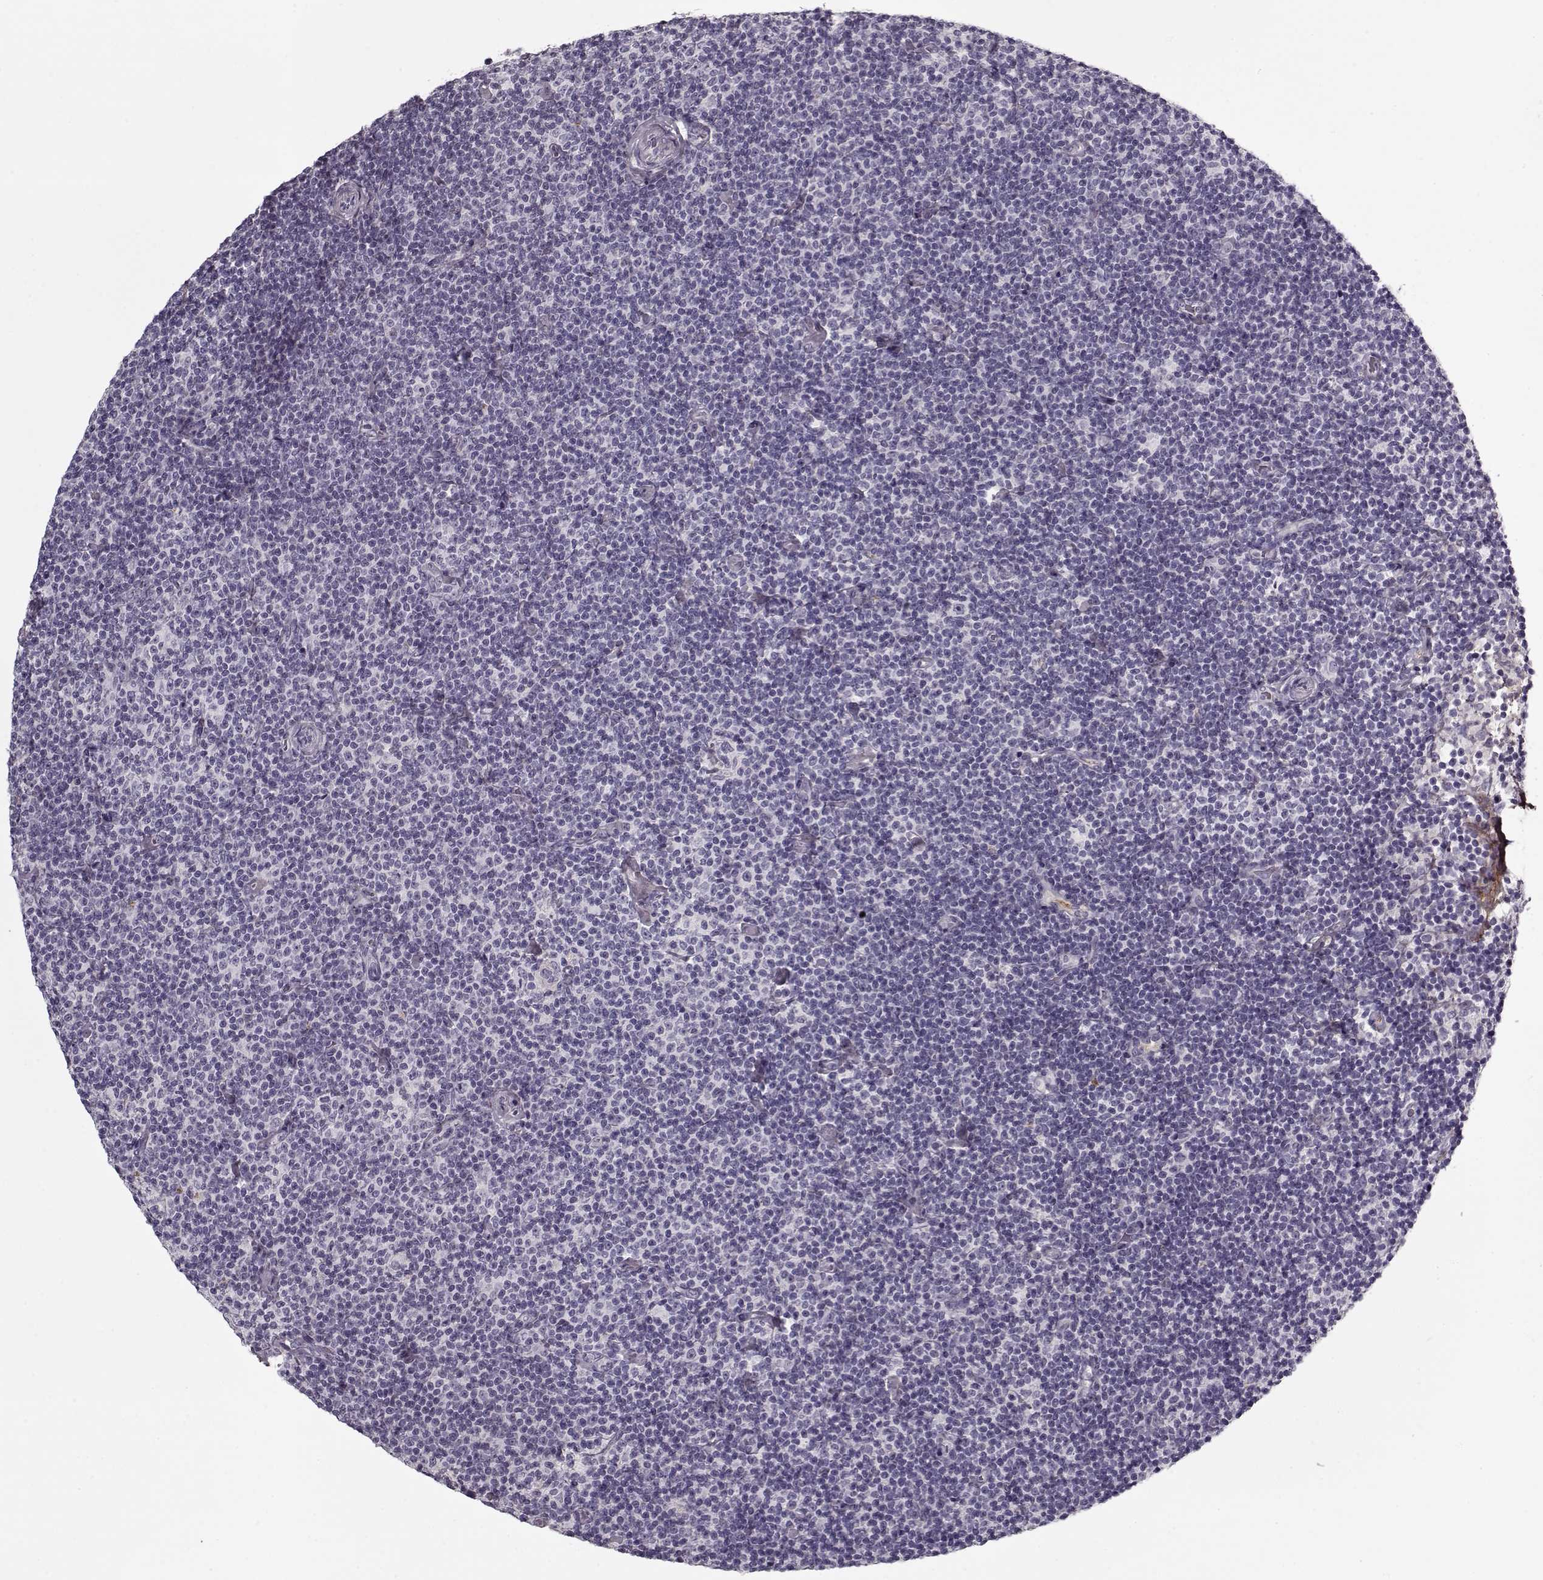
{"staining": {"intensity": "negative", "quantity": "none", "location": "none"}, "tissue": "lymphoma", "cell_type": "Tumor cells", "image_type": "cancer", "snomed": [{"axis": "morphology", "description": "Malignant lymphoma, non-Hodgkin's type, Low grade"}, {"axis": "topography", "description": "Lymph node"}], "caption": "IHC micrograph of low-grade malignant lymphoma, non-Hodgkin's type stained for a protein (brown), which demonstrates no positivity in tumor cells.", "gene": "LUM", "patient": {"sex": "male", "age": 81}}